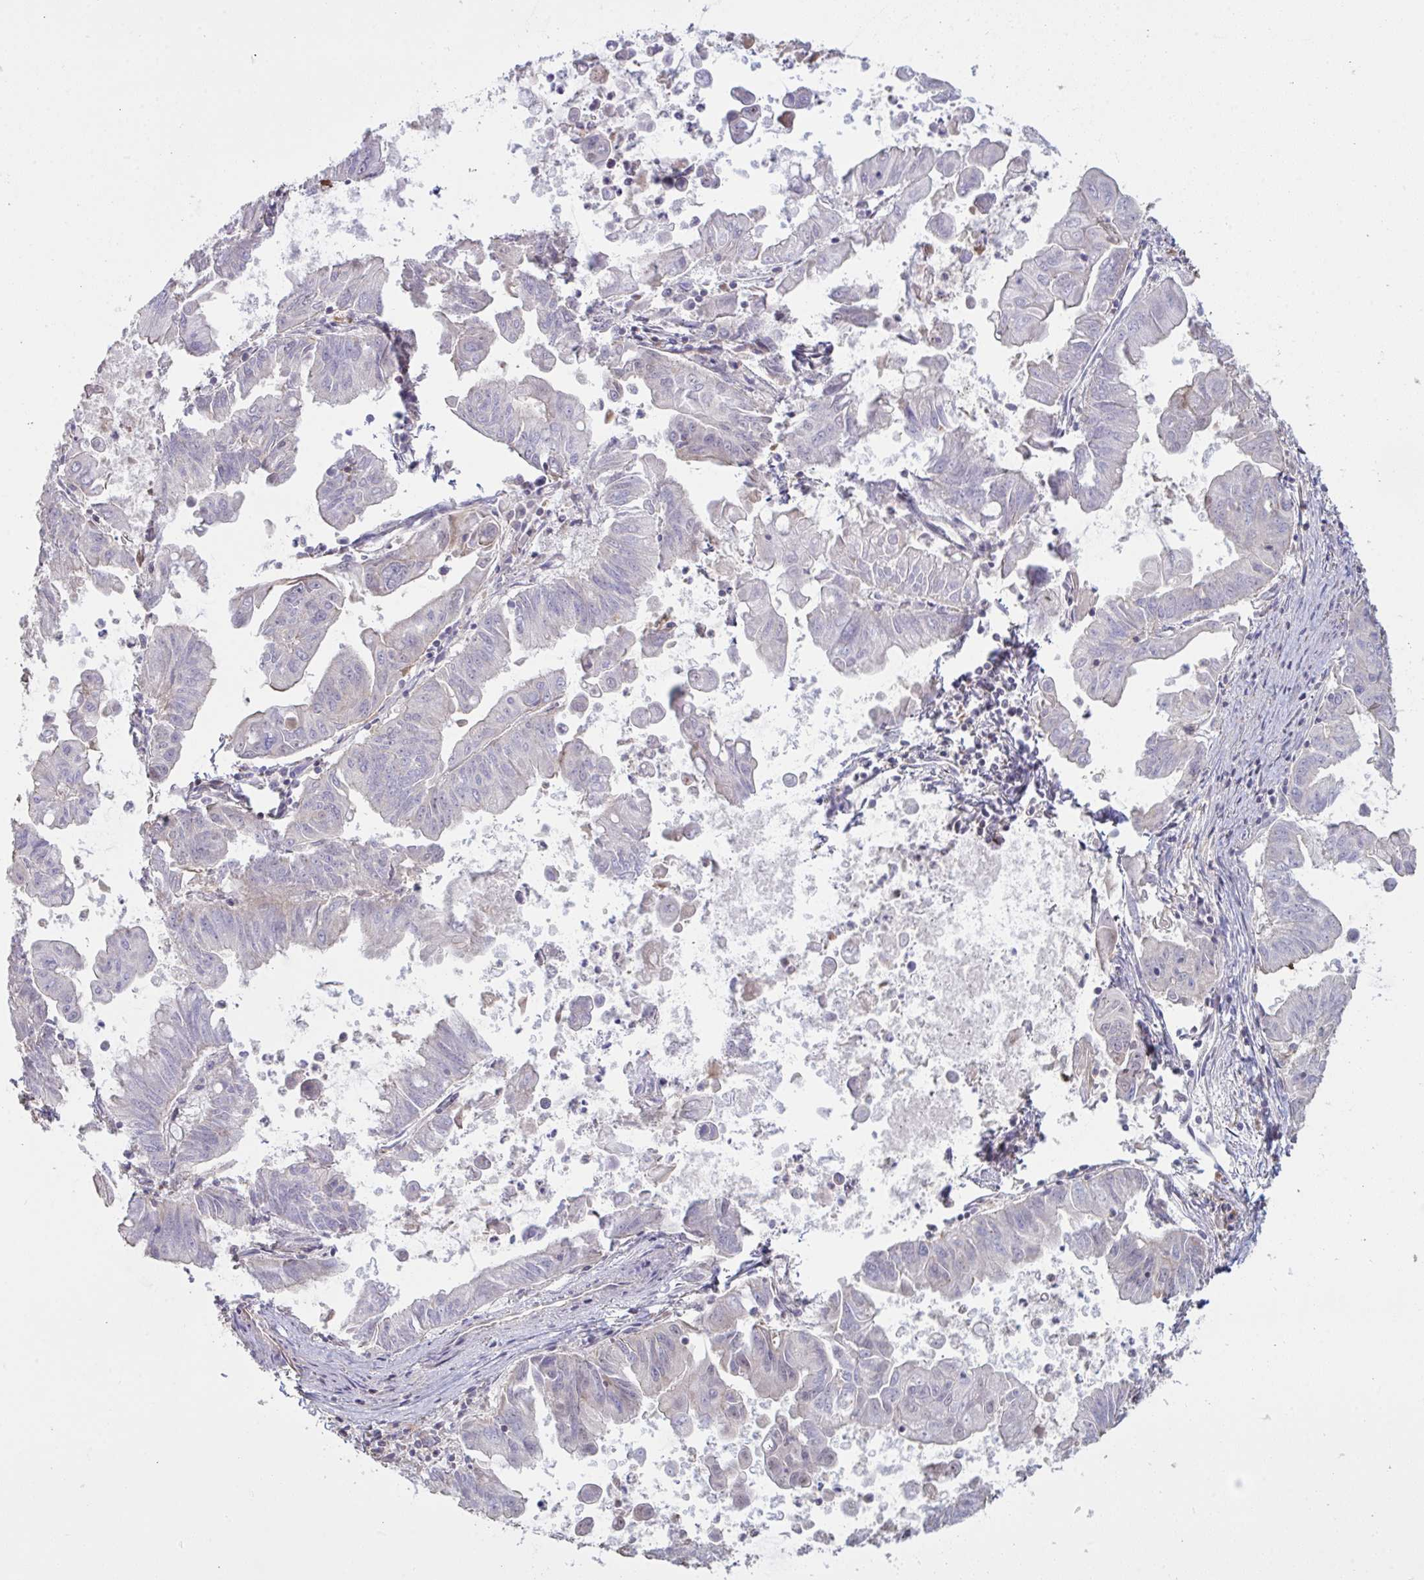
{"staining": {"intensity": "negative", "quantity": "none", "location": "none"}, "tissue": "stomach cancer", "cell_type": "Tumor cells", "image_type": "cancer", "snomed": [{"axis": "morphology", "description": "Adenocarcinoma, NOS"}, {"axis": "topography", "description": "Stomach, upper"}], "caption": "High power microscopy photomicrograph of an IHC micrograph of stomach adenocarcinoma, revealing no significant positivity in tumor cells.", "gene": "MICOS10", "patient": {"sex": "male", "age": 80}}